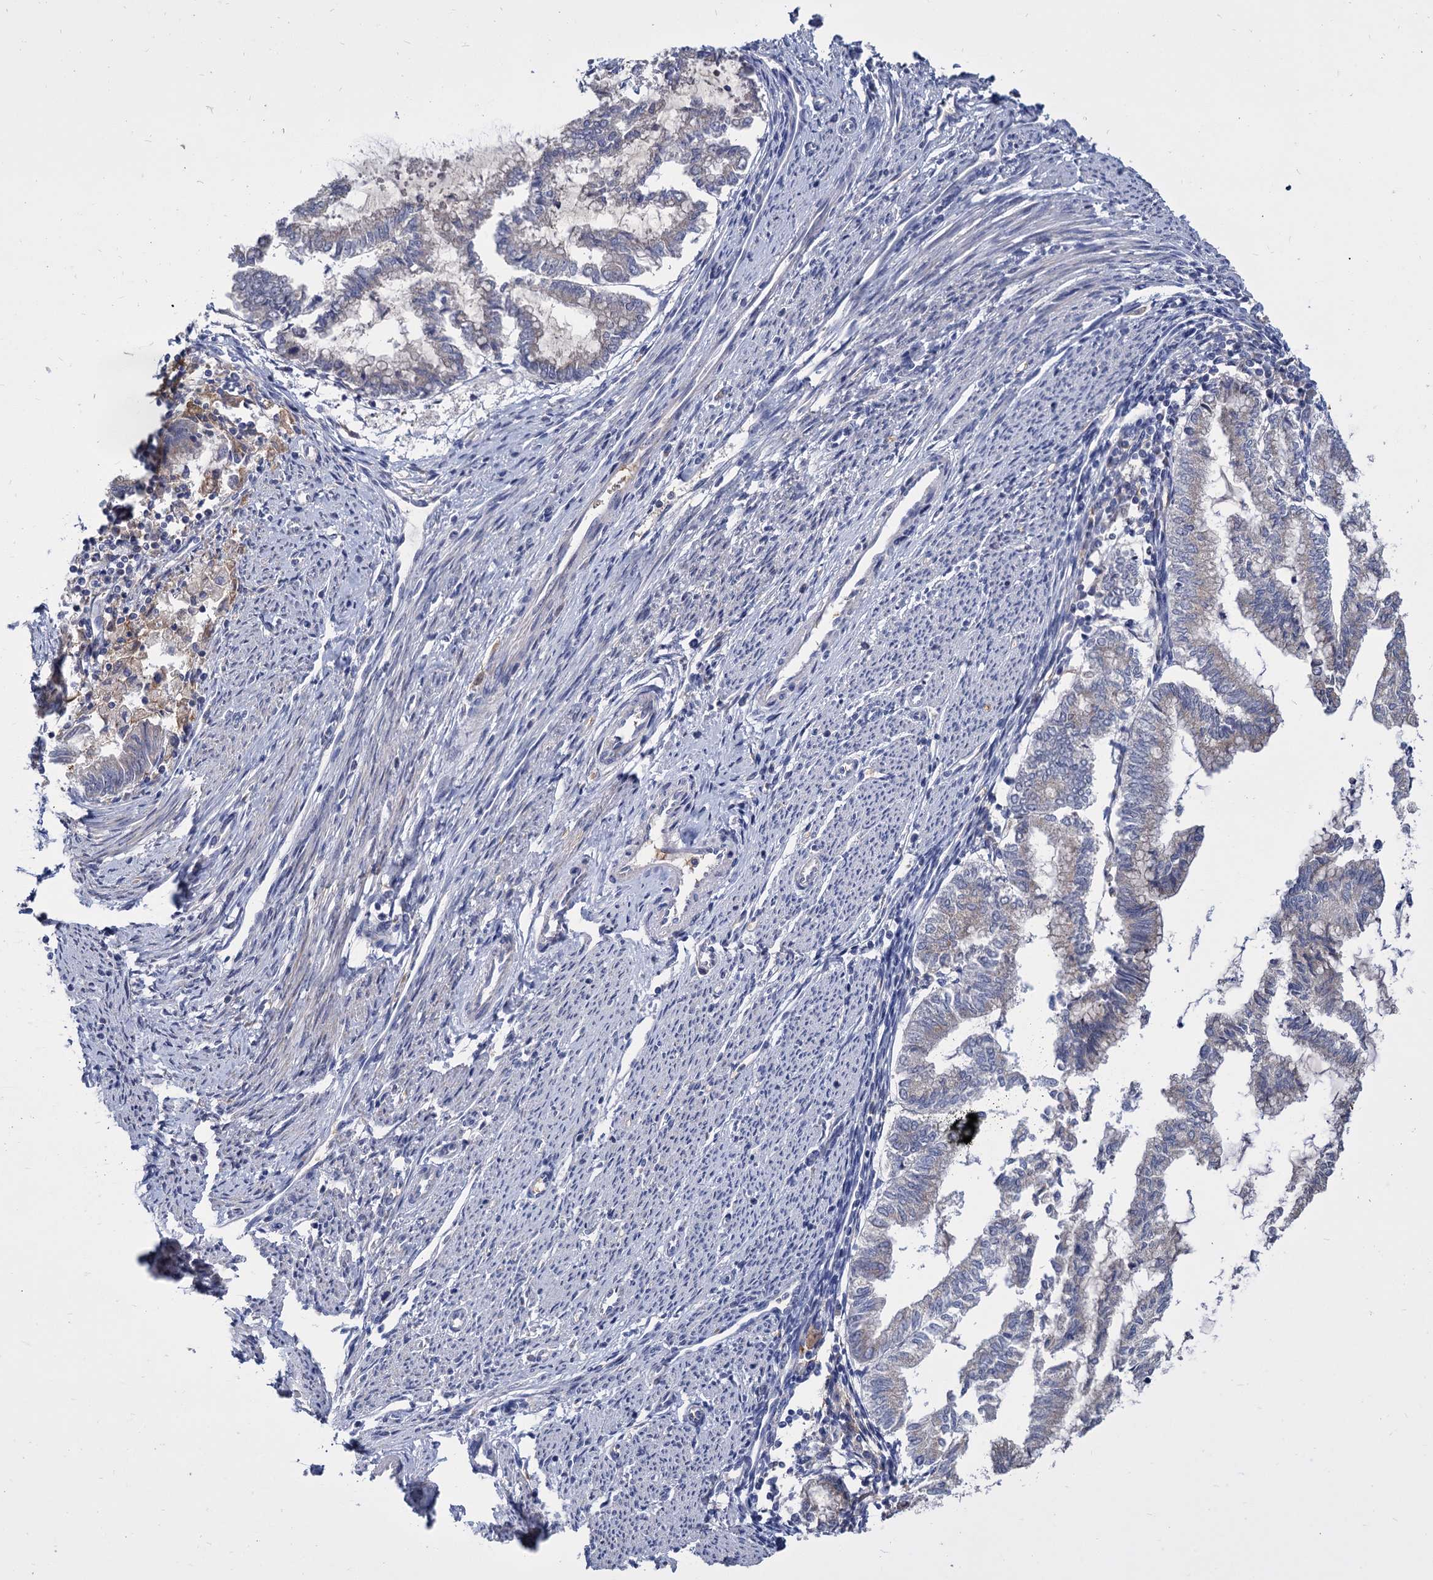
{"staining": {"intensity": "negative", "quantity": "none", "location": "none"}, "tissue": "endometrial cancer", "cell_type": "Tumor cells", "image_type": "cancer", "snomed": [{"axis": "morphology", "description": "Adenocarcinoma, NOS"}, {"axis": "topography", "description": "Endometrium"}], "caption": "This is an immunohistochemistry (IHC) image of human endometrial adenocarcinoma. There is no positivity in tumor cells.", "gene": "GCLC", "patient": {"sex": "female", "age": 79}}